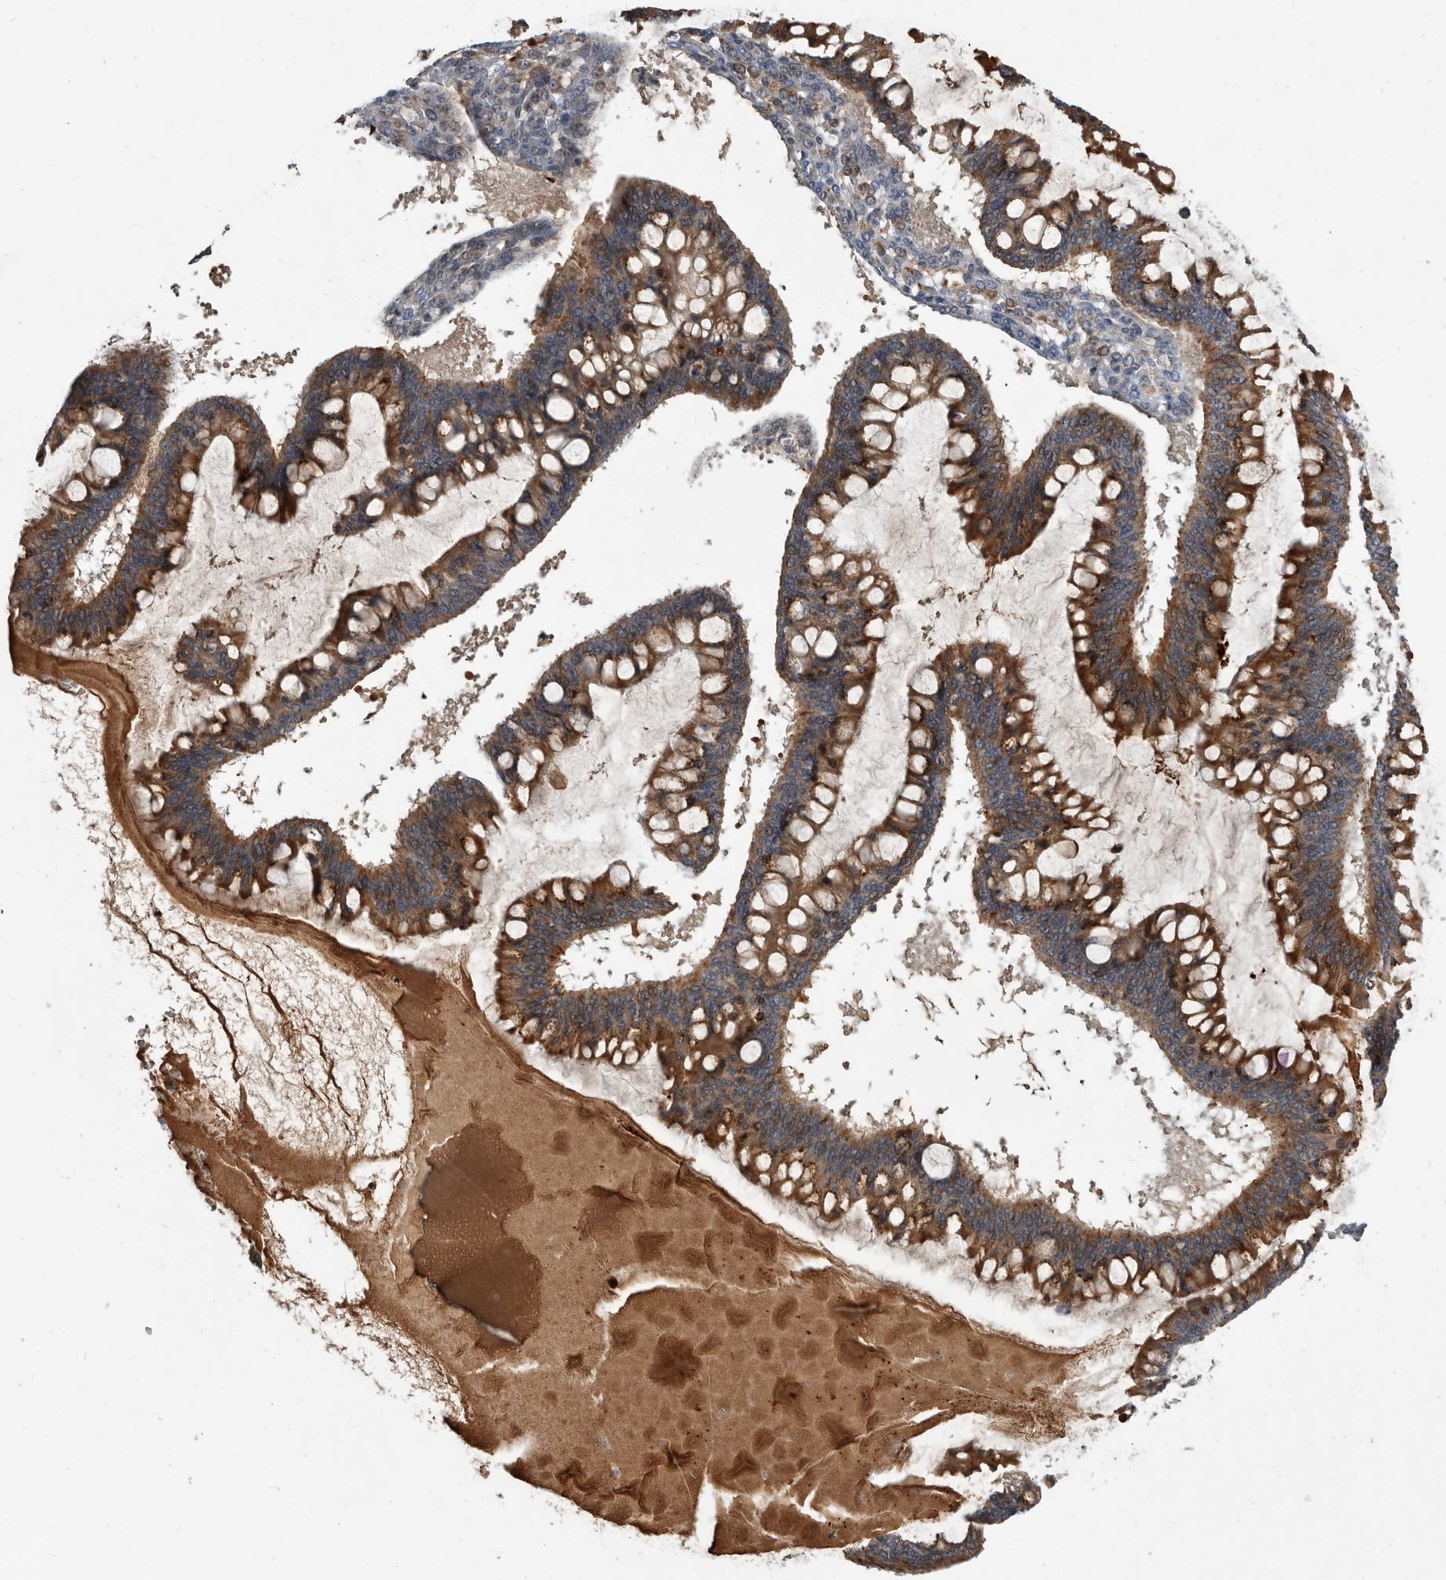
{"staining": {"intensity": "strong", "quantity": ">75%", "location": "cytoplasmic/membranous"}, "tissue": "ovarian cancer", "cell_type": "Tumor cells", "image_type": "cancer", "snomed": [{"axis": "morphology", "description": "Cystadenocarcinoma, mucinous, NOS"}, {"axis": "topography", "description": "Ovary"}], "caption": "Protein expression analysis of human mucinous cystadenocarcinoma (ovarian) reveals strong cytoplasmic/membranous expression in about >75% of tumor cells.", "gene": "PI15", "patient": {"sex": "female", "age": 73}}